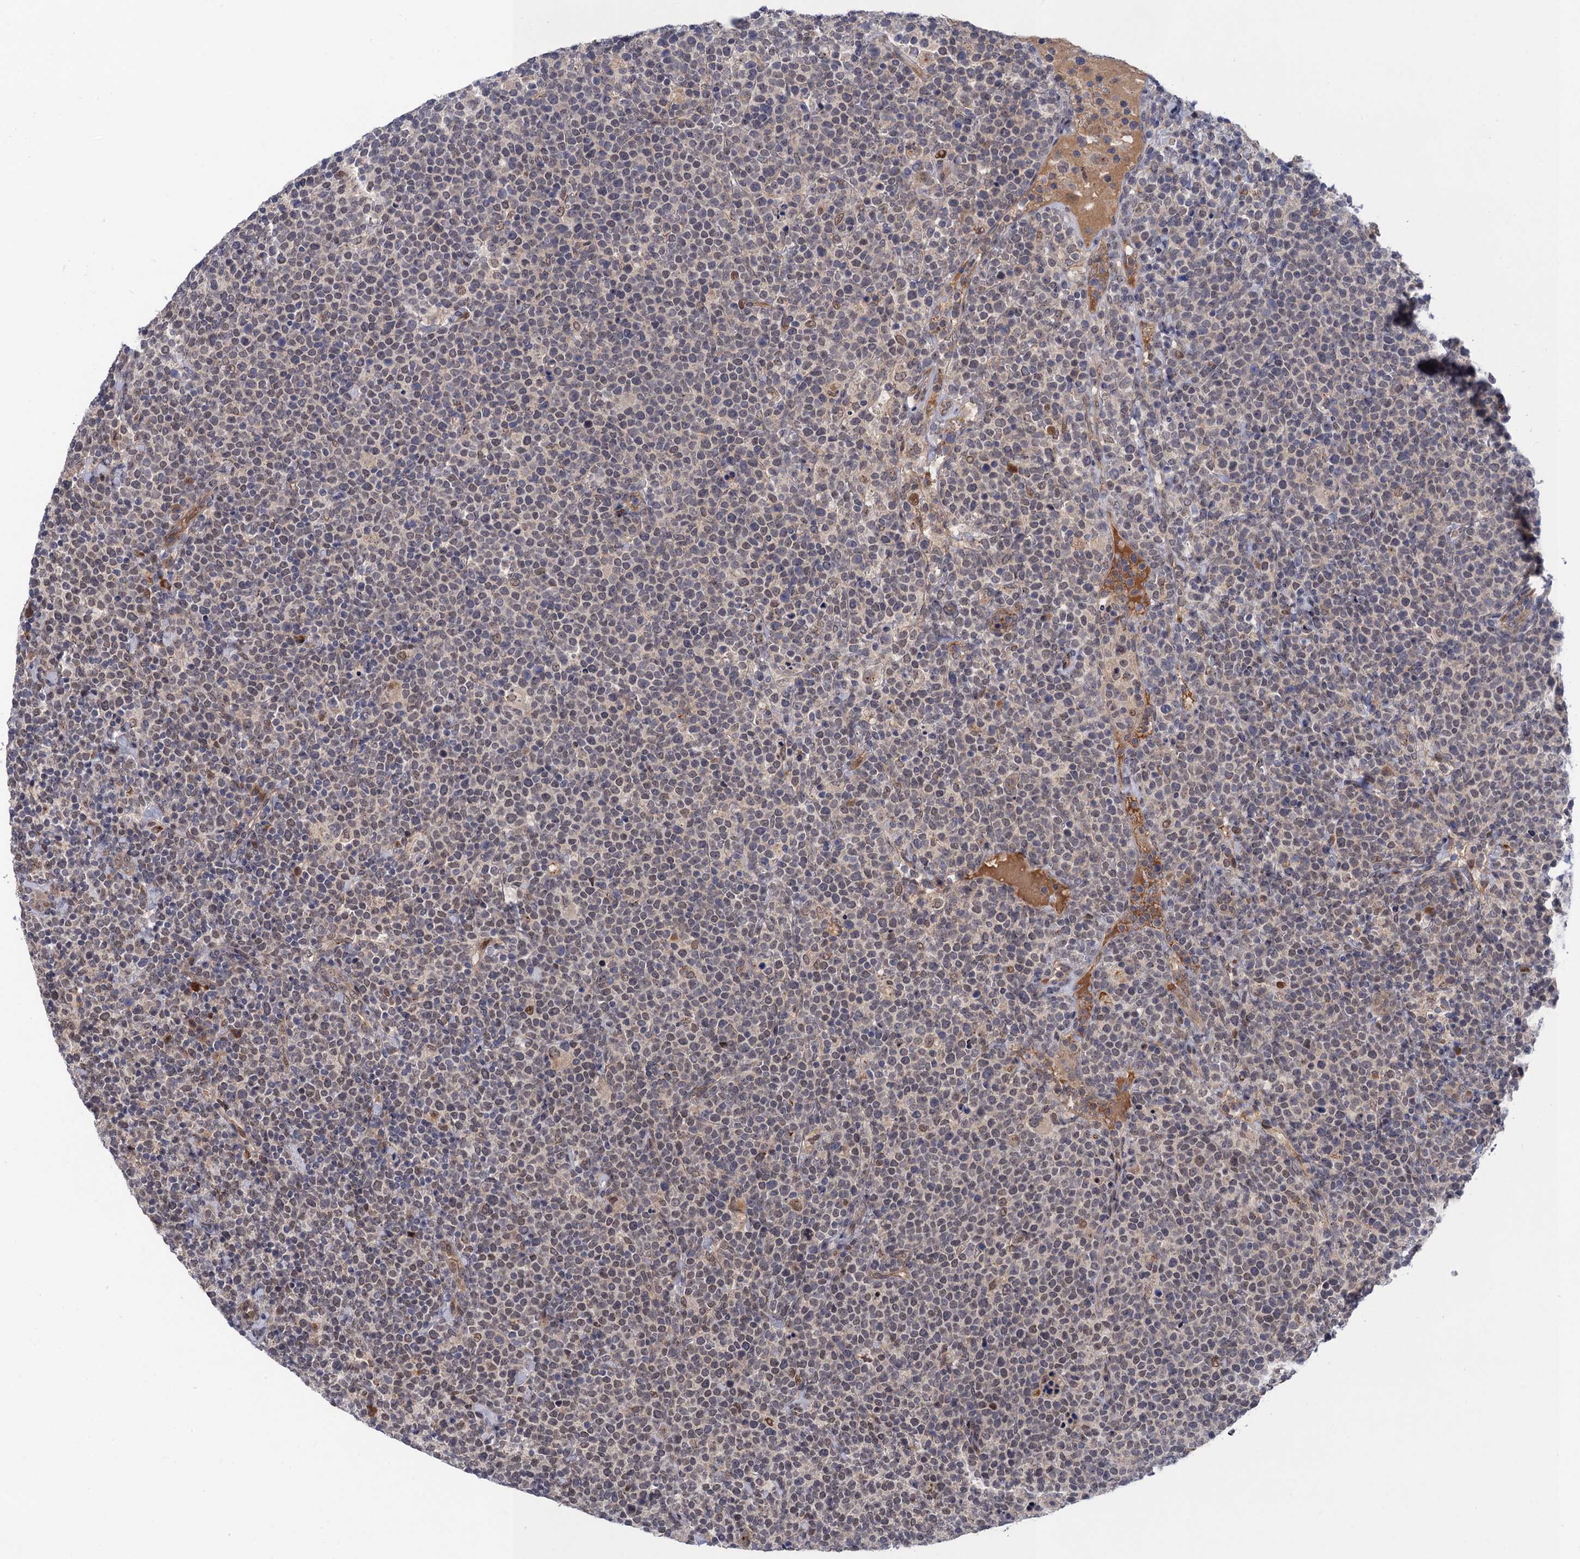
{"staining": {"intensity": "negative", "quantity": "none", "location": "none"}, "tissue": "lymphoma", "cell_type": "Tumor cells", "image_type": "cancer", "snomed": [{"axis": "morphology", "description": "Malignant lymphoma, non-Hodgkin's type, High grade"}, {"axis": "topography", "description": "Lymph node"}], "caption": "A high-resolution micrograph shows immunohistochemistry staining of high-grade malignant lymphoma, non-Hodgkin's type, which reveals no significant positivity in tumor cells.", "gene": "NEK8", "patient": {"sex": "male", "age": 61}}